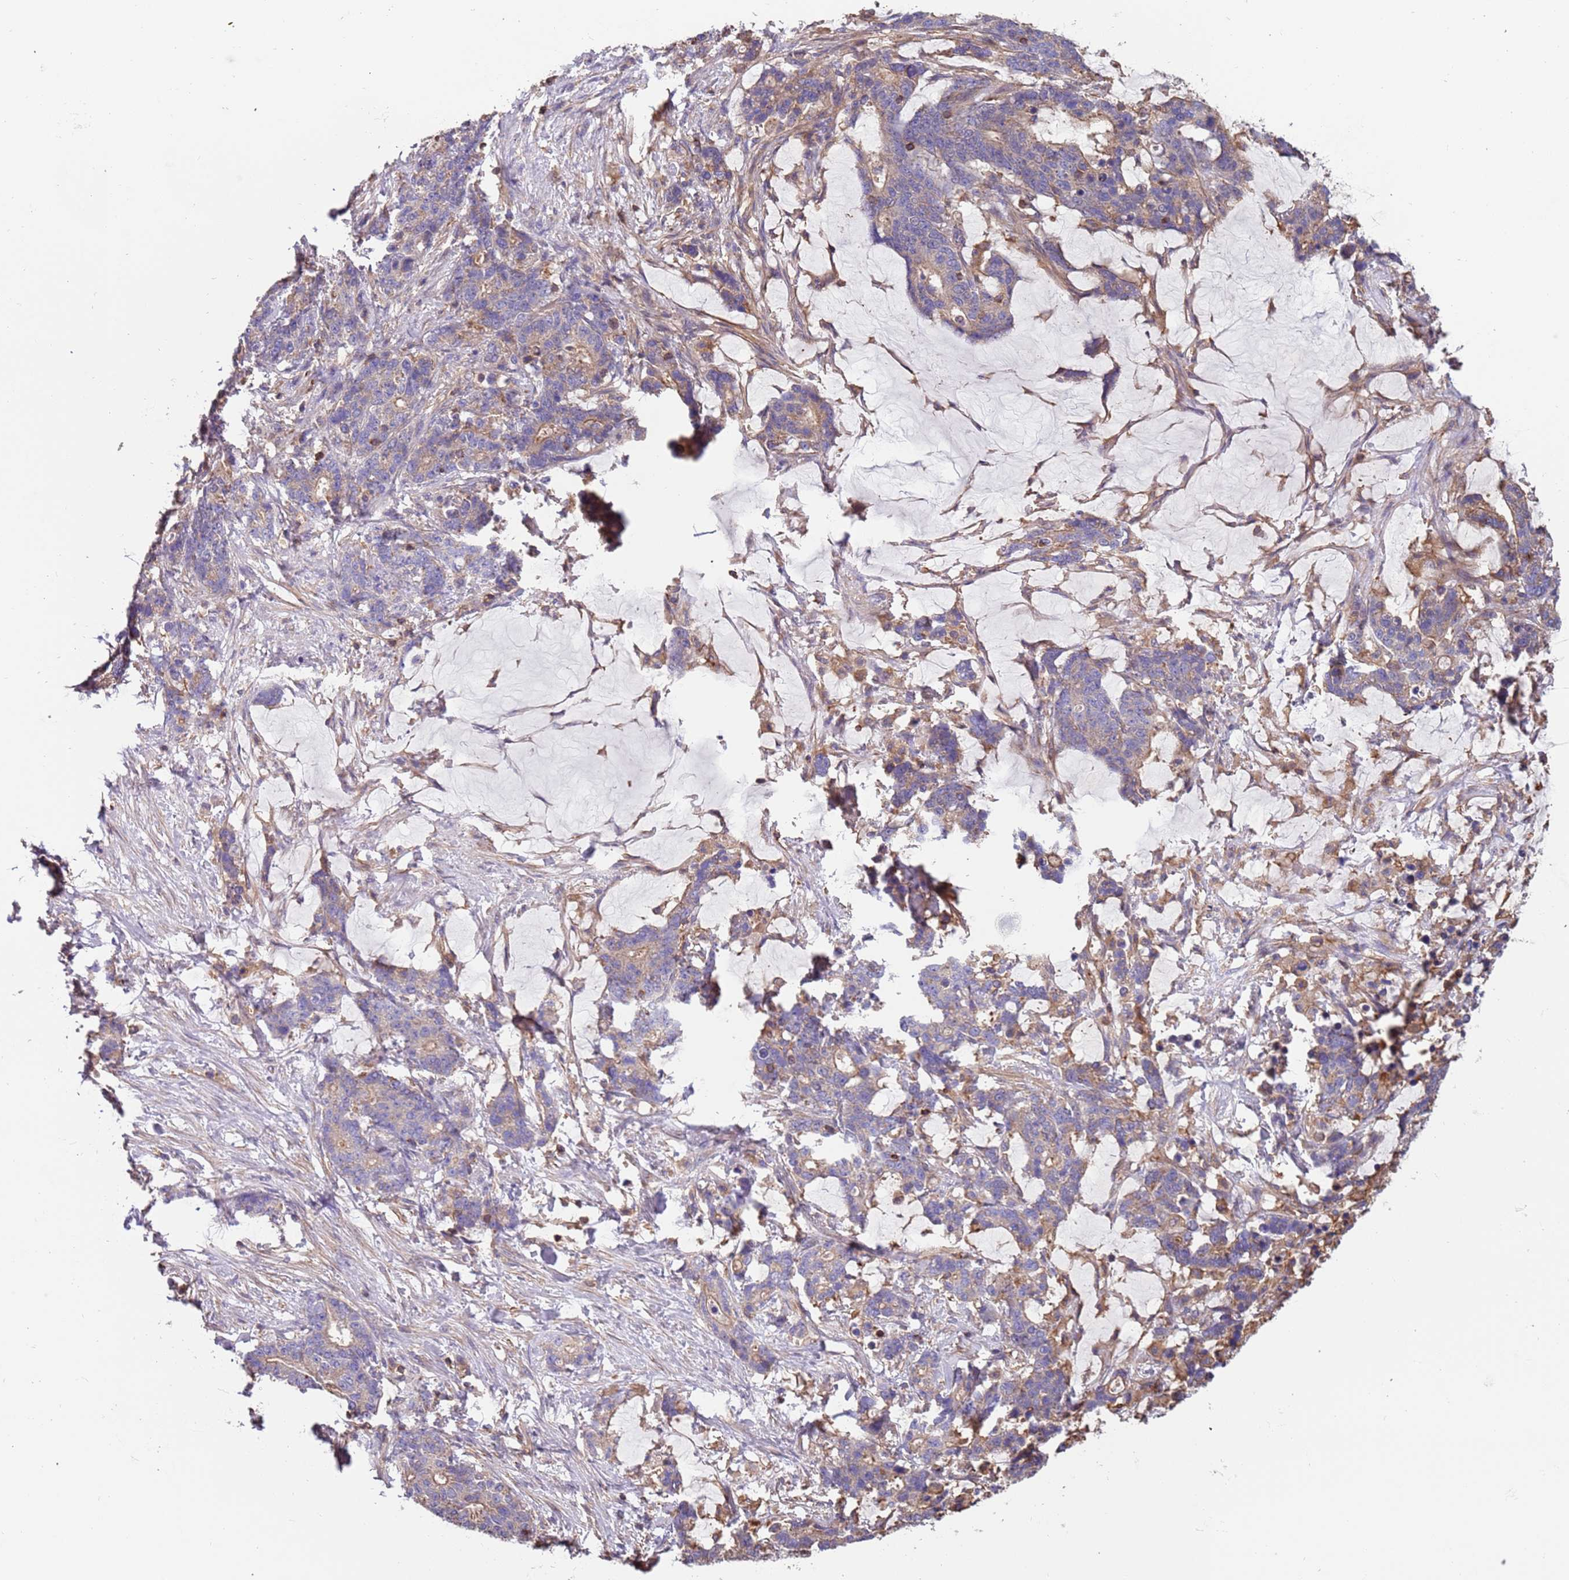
{"staining": {"intensity": "weak", "quantity": "25%-75%", "location": "cytoplasmic/membranous"}, "tissue": "stomach cancer", "cell_type": "Tumor cells", "image_type": "cancer", "snomed": [{"axis": "morphology", "description": "Normal tissue, NOS"}, {"axis": "morphology", "description": "Adenocarcinoma, NOS"}, {"axis": "topography", "description": "Stomach"}], "caption": "High-power microscopy captured an IHC photomicrograph of stomach cancer (adenocarcinoma), revealing weak cytoplasmic/membranous expression in about 25%-75% of tumor cells.", "gene": "SYT4", "patient": {"sex": "female", "age": 64}}